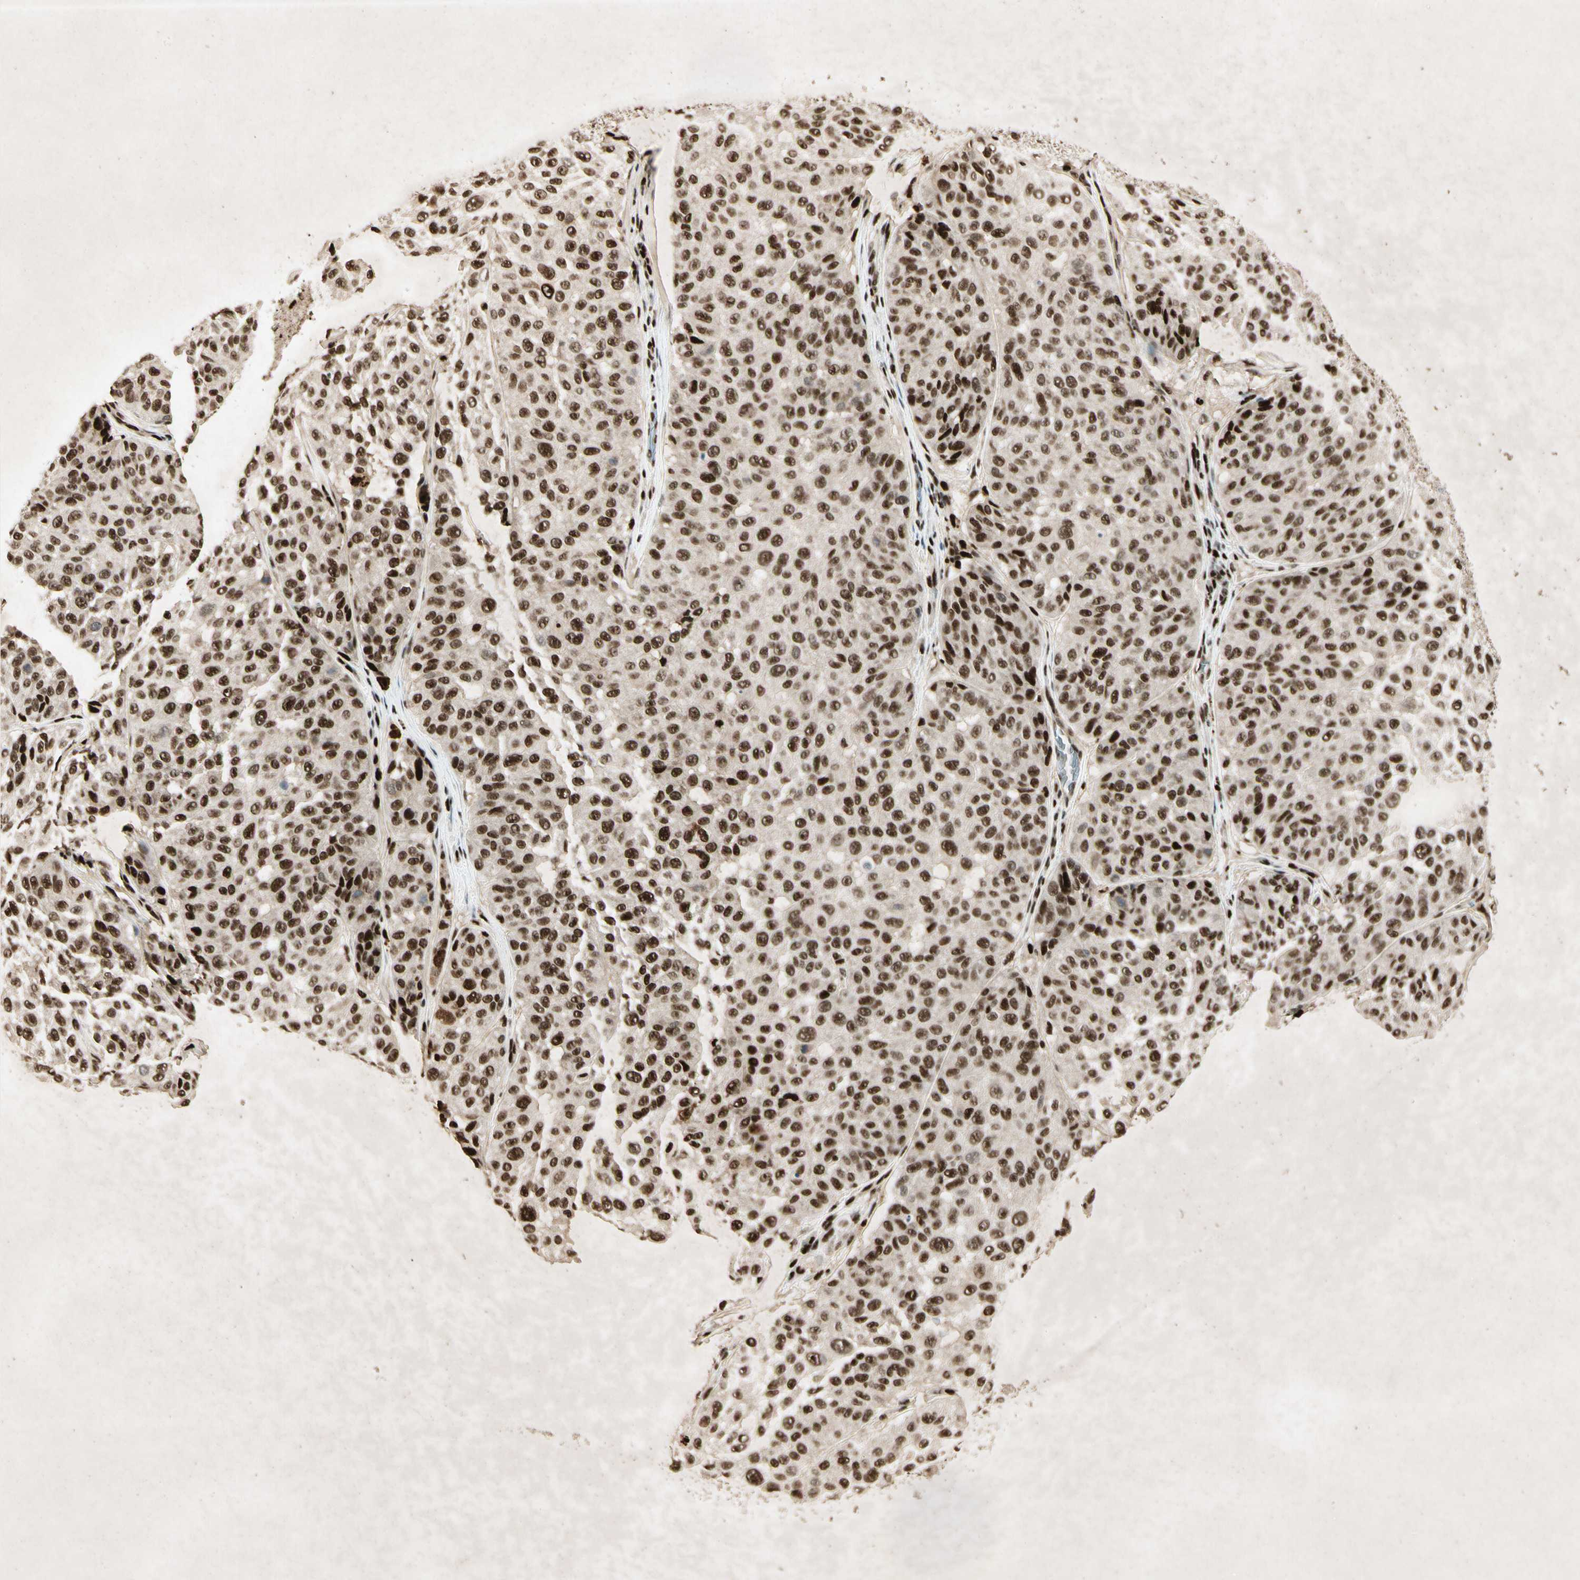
{"staining": {"intensity": "strong", "quantity": ">75%", "location": "nuclear"}, "tissue": "melanoma", "cell_type": "Tumor cells", "image_type": "cancer", "snomed": [{"axis": "morphology", "description": "Malignant melanoma, NOS"}, {"axis": "topography", "description": "Skin"}], "caption": "Tumor cells show strong nuclear staining in about >75% of cells in melanoma.", "gene": "RNF43", "patient": {"sex": "female", "age": 46}}